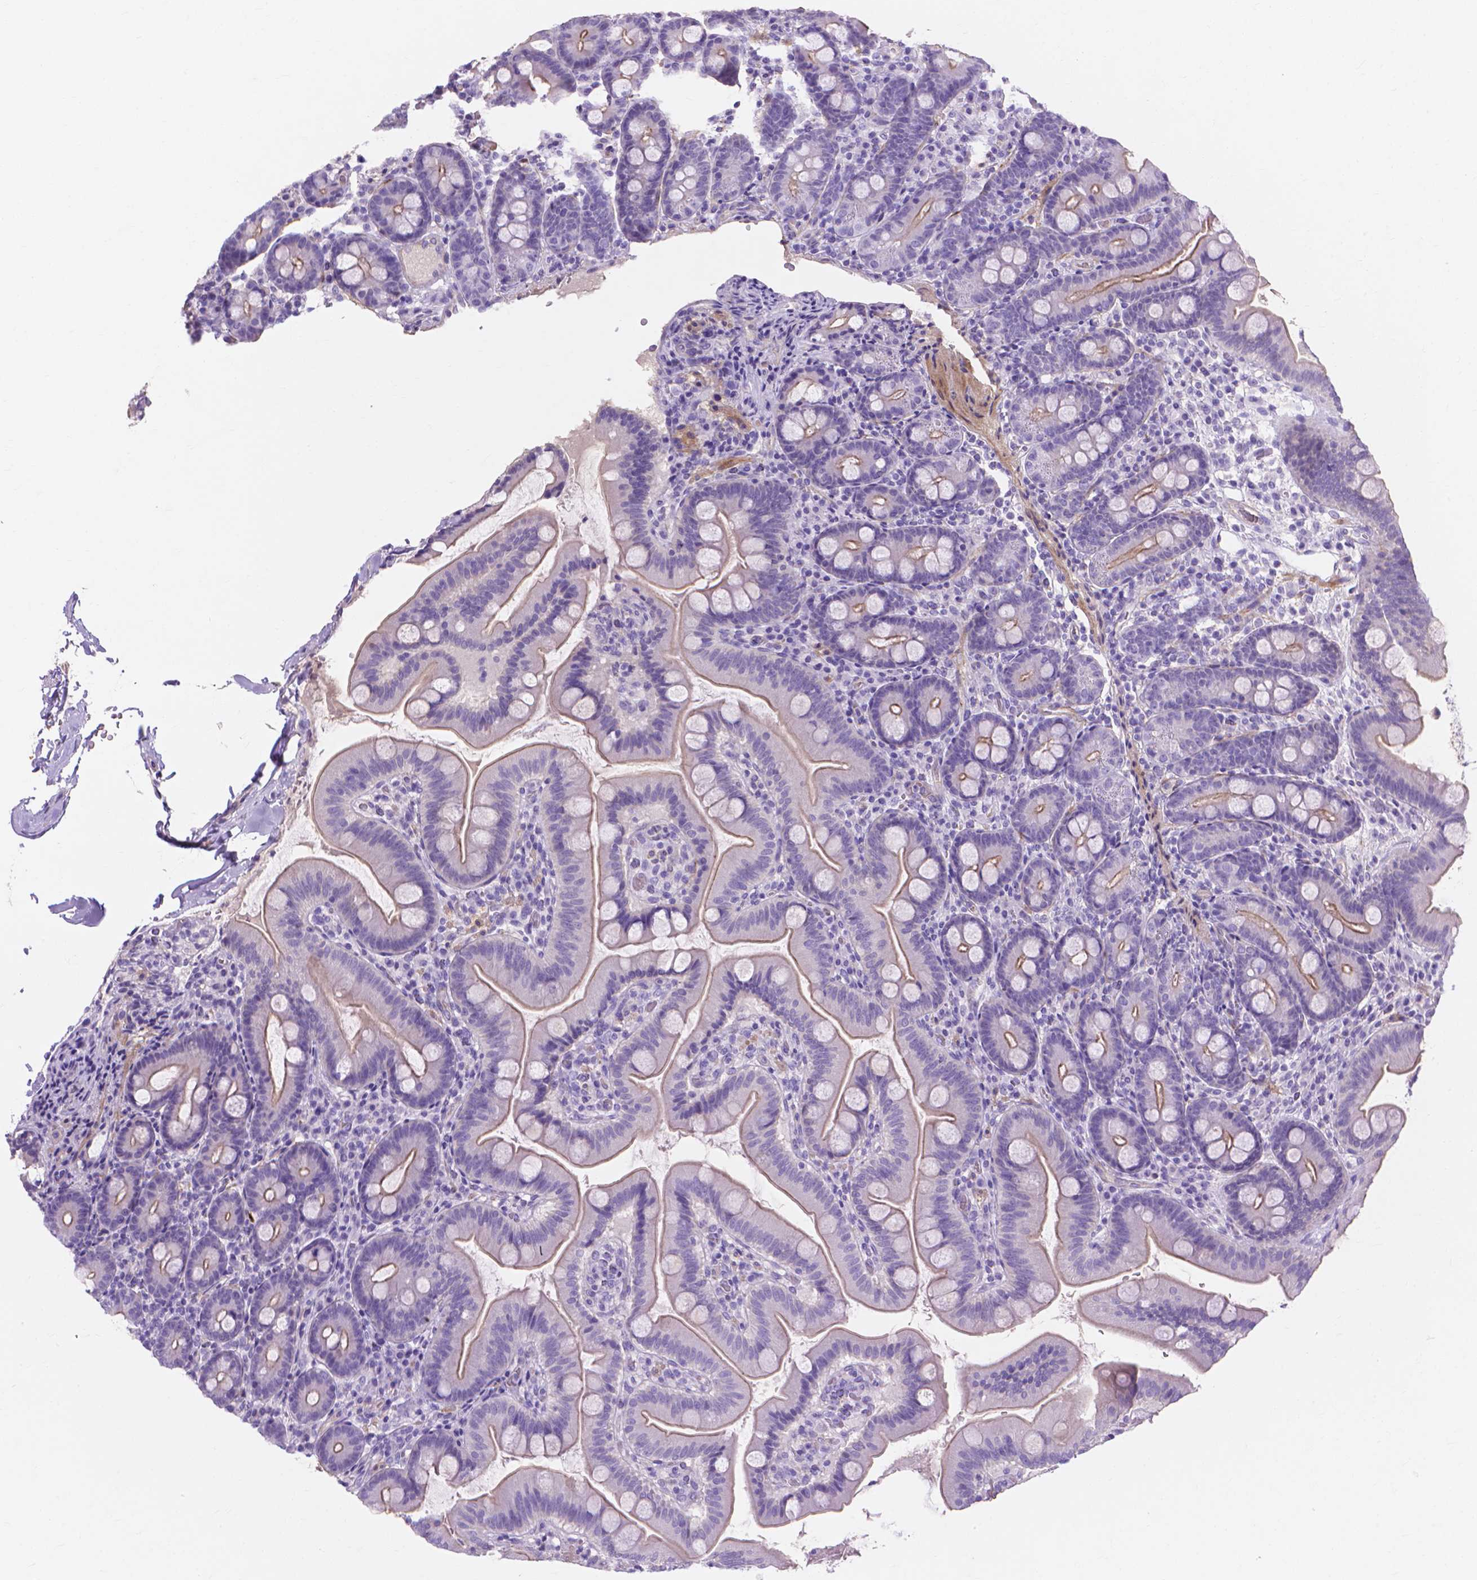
{"staining": {"intensity": "weak", "quantity": "25%-75%", "location": "cytoplasmic/membranous"}, "tissue": "duodenum", "cell_type": "Glandular cells", "image_type": "normal", "snomed": [{"axis": "morphology", "description": "Normal tissue, NOS"}, {"axis": "topography", "description": "Duodenum"}], "caption": "Glandular cells exhibit low levels of weak cytoplasmic/membranous positivity in about 25%-75% of cells in benign duodenum.", "gene": "MBLAC1", "patient": {"sex": "male", "age": 59}}